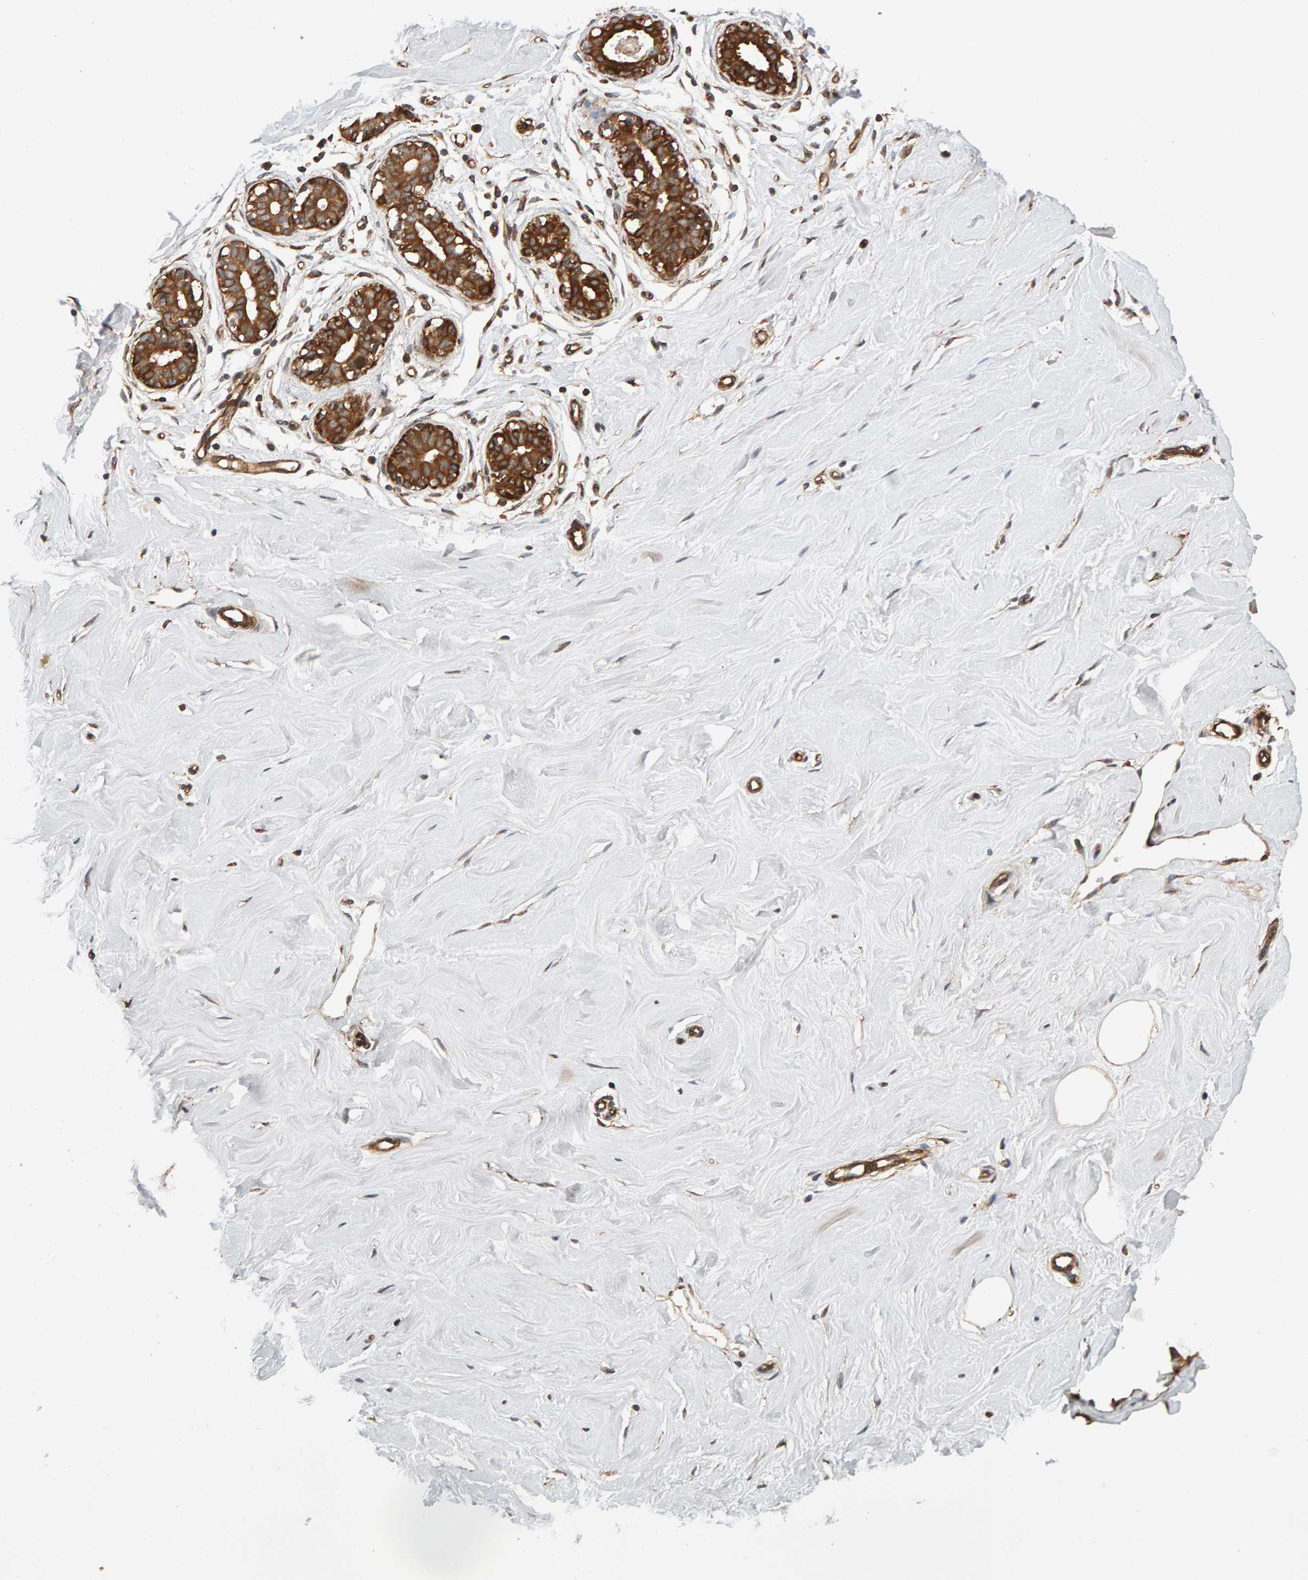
{"staining": {"intensity": "moderate", "quantity": ">75%", "location": "cytoplasmic/membranous"}, "tissue": "breast", "cell_type": "Adipocytes", "image_type": "normal", "snomed": [{"axis": "morphology", "description": "Normal tissue, NOS"}, {"axis": "topography", "description": "Breast"}], "caption": "Immunohistochemical staining of unremarkable human breast exhibits >75% levels of moderate cytoplasmic/membranous protein expression in approximately >75% of adipocytes. (Brightfield microscopy of DAB IHC at high magnification).", "gene": "SYNRG", "patient": {"sex": "female", "age": 23}}